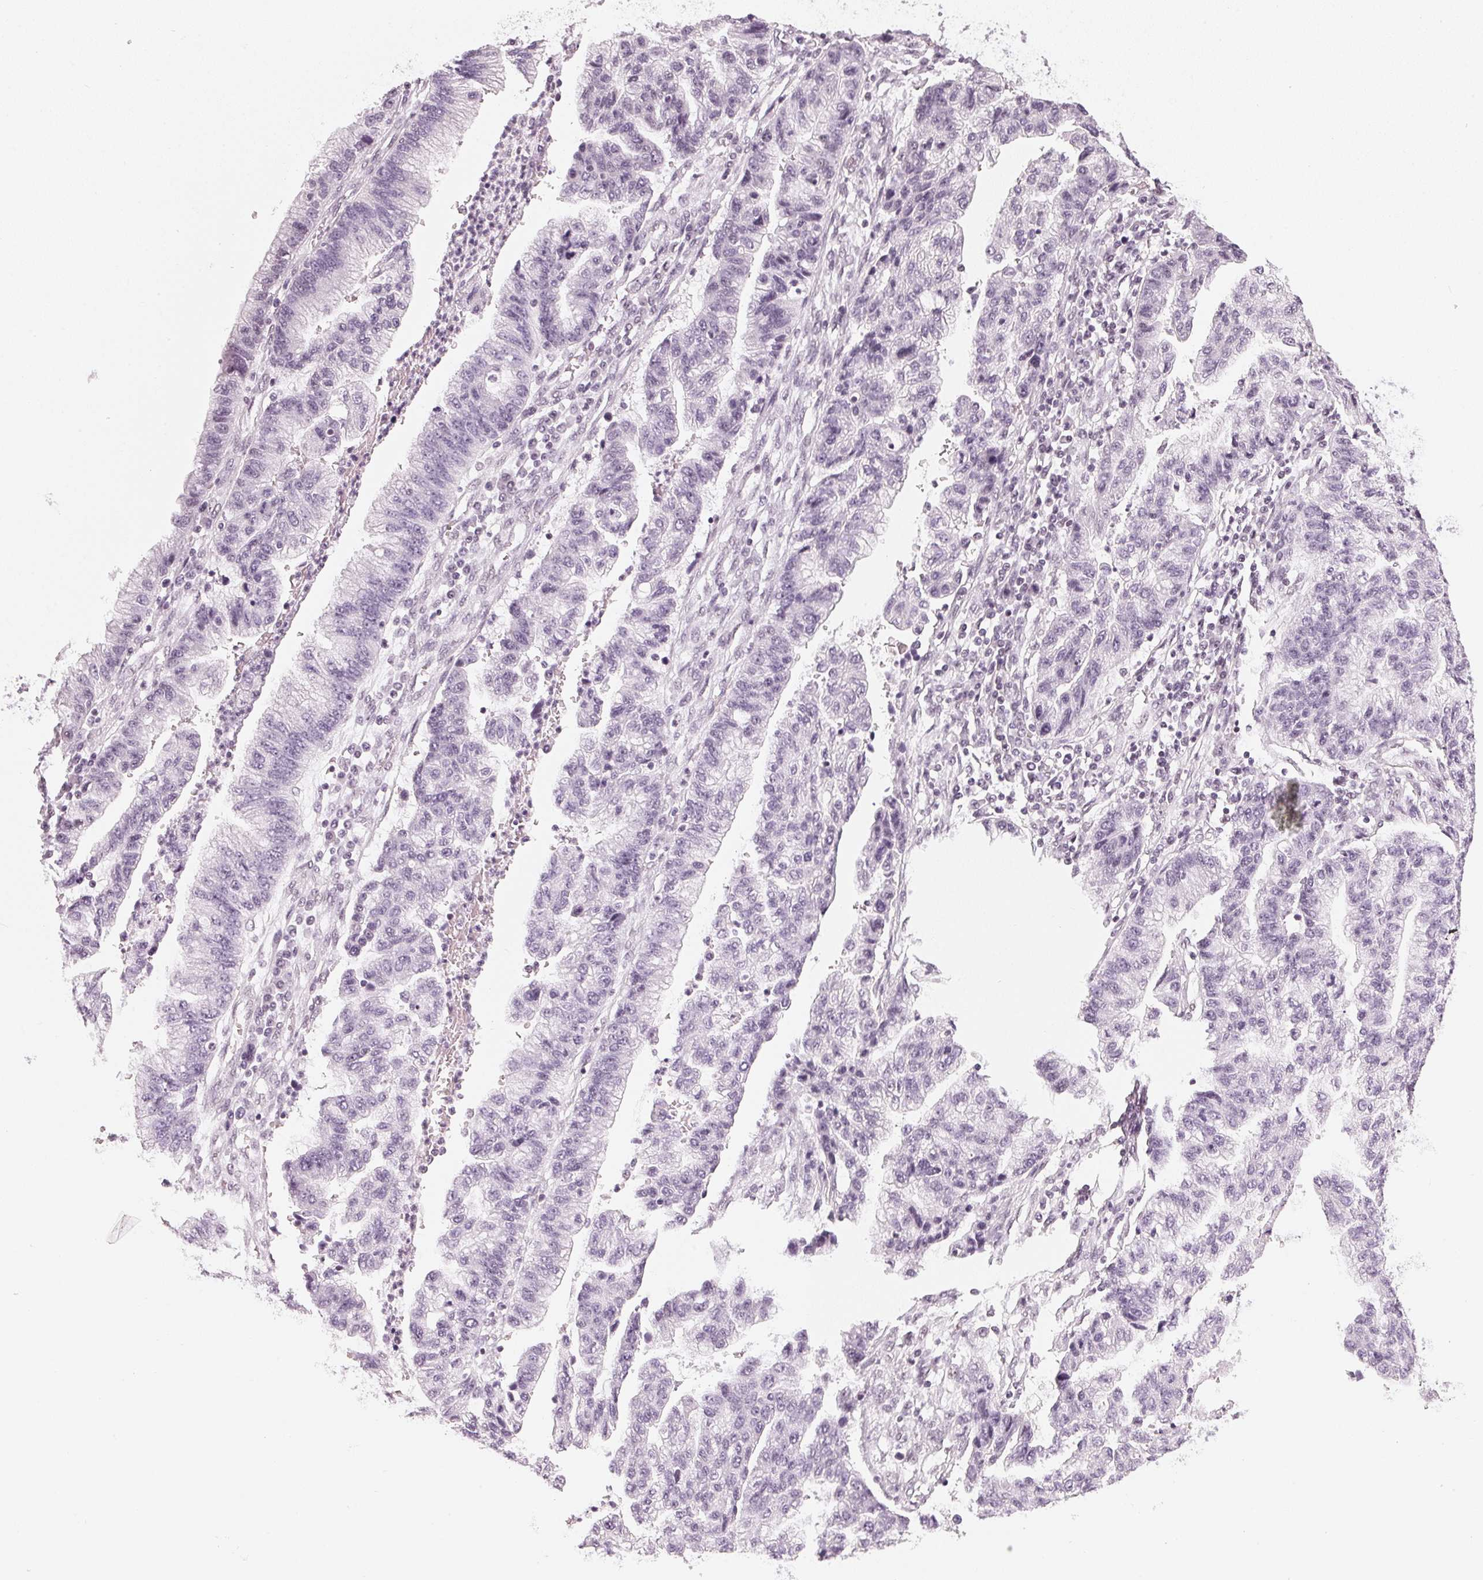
{"staining": {"intensity": "negative", "quantity": "none", "location": "none"}, "tissue": "stomach cancer", "cell_type": "Tumor cells", "image_type": "cancer", "snomed": [{"axis": "morphology", "description": "Adenocarcinoma, NOS"}, {"axis": "topography", "description": "Stomach"}], "caption": "Immunohistochemical staining of stomach cancer (adenocarcinoma) shows no significant staining in tumor cells.", "gene": "DNAJC6", "patient": {"sex": "male", "age": 83}}